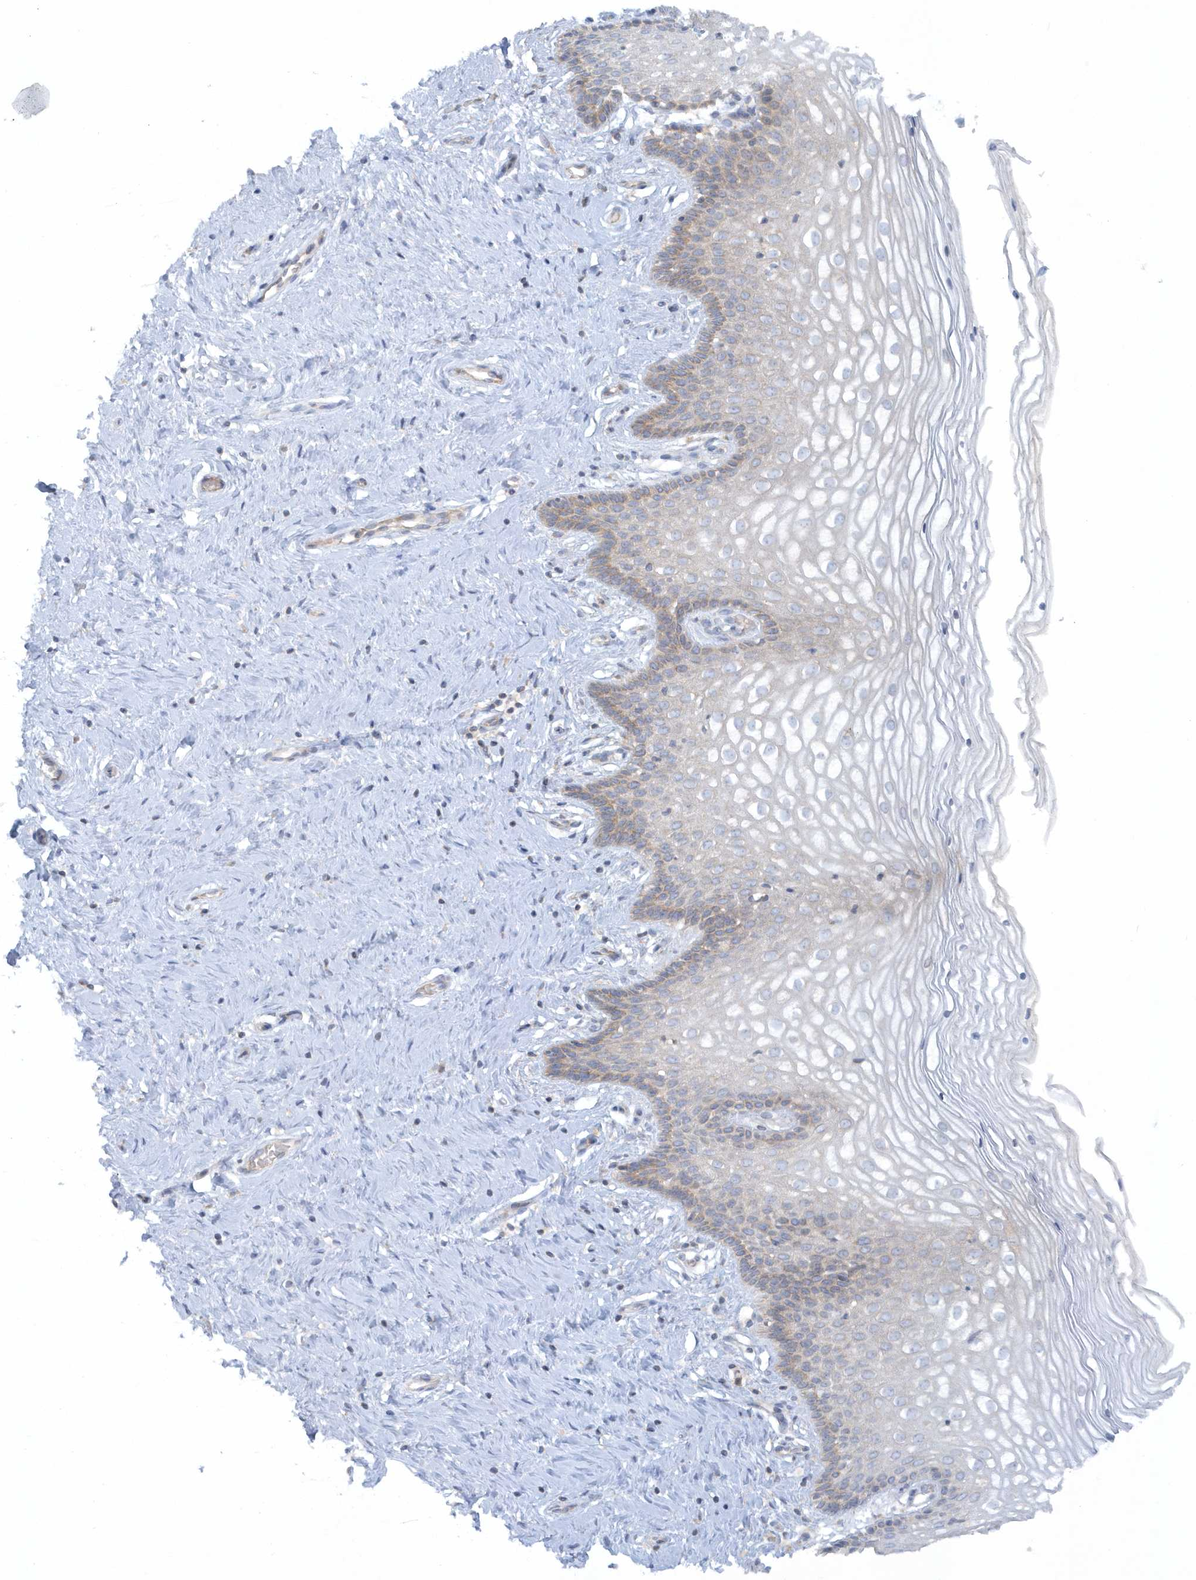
{"staining": {"intensity": "moderate", "quantity": "25%-75%", "location": "cytoplasmic/membranous"}, "tissue": "cervix", "cell_type": "Glandular cells", "image_type": "normal", "snomed": [{"axis": "morphology", "description": "Normal tissue, NOS"}, {"axis": "topography", "description": "Cervix"}], "caption": "Approximately 25%-75% of glandular cells in unremarkable cervix exhibit moderate cytoplasmic/membranous protein expression as visualized by brown immunohistochemical staining.", "gene": "CNOT10", "patient": {"sex": "female", "age": 33}}